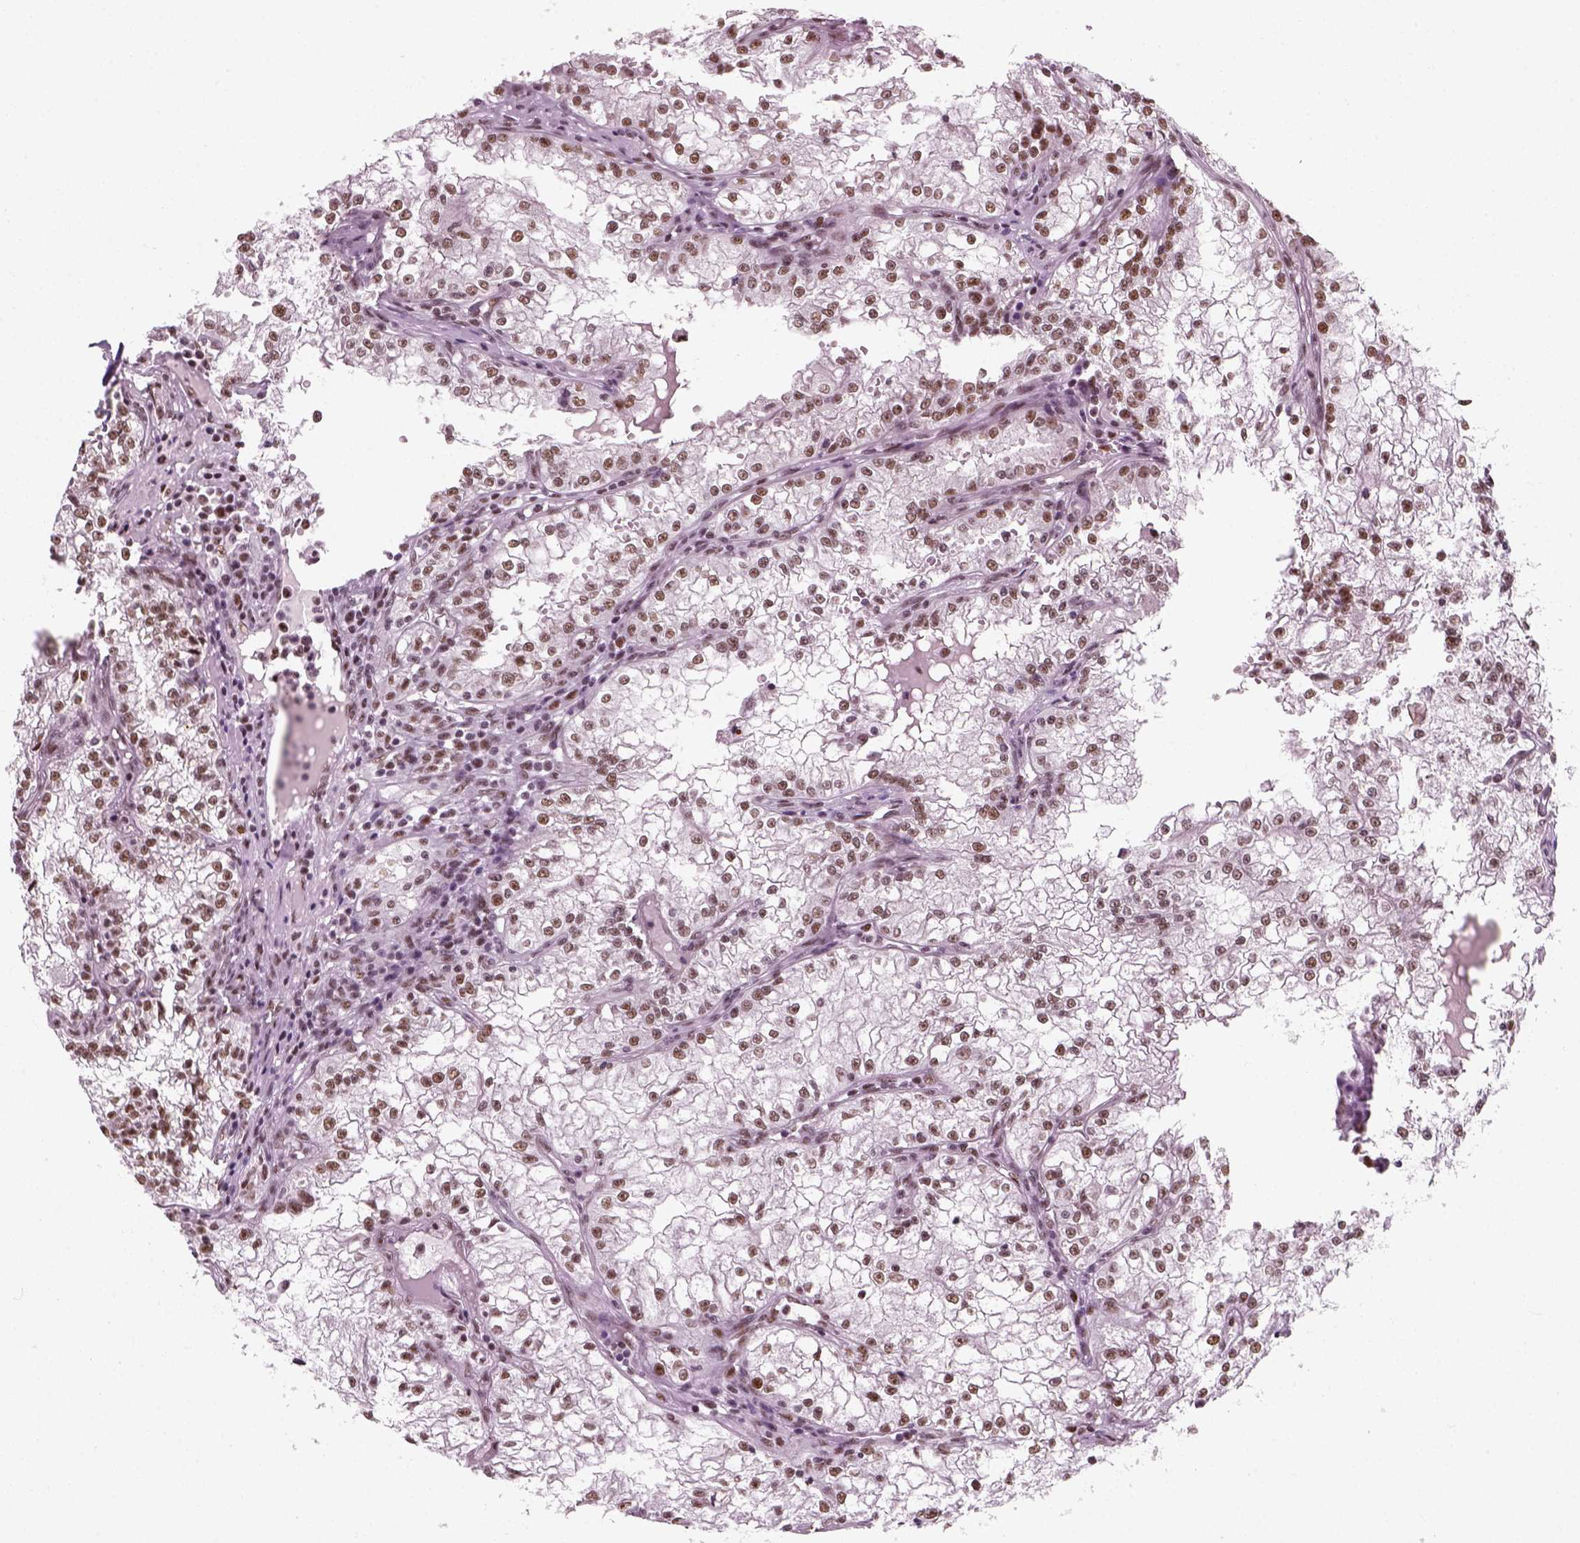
{"staining": {"intensity": "moderate", "quantity": ">75%", "location": "nuclear"}, "tissue": "renal cancer", "cell_type": "Tumor cells", "image_type": "cancer", "snomed": [{"axis": "morphology", "description": "Adenocarcinoma, NOS"}, {"axis": "topography", "description": "Kidney"}], "caption": "The micrograph displays staining of renal cancer (adenocarcinoma), revealing moderate nuclear protein positivity (brown color) within tumor cells.", "gene": "GTF2F1", "patient": {"sex": "male", "age": 36}}